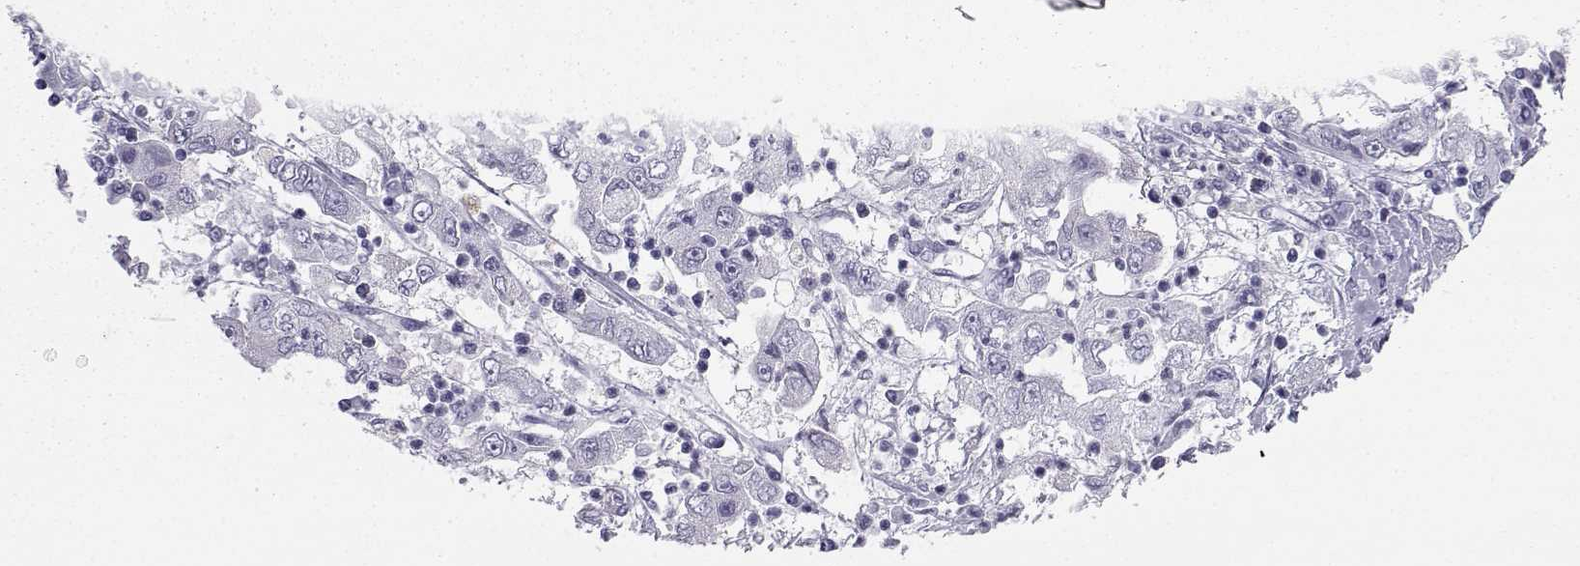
{"staining": {"intensity": "negative", "quantity": "none", "location": "none"}, "tissue": "cervical cancer", "cell_type": "Tumor cells", "image_type": "cancer", "snomed": [{"axis": "morphology", "description": "Squamous cell carcinoma, NOS"}, {"axis": "topography", "description": "Cervix"}], "caption": "Human cervical squamous cell carcinoma stained for a protein using immunohistochemistry (IHC) displays no expression in tumor cells.", "gene": "ITLN2", "patient": {"sex": "female", "age": 36}}